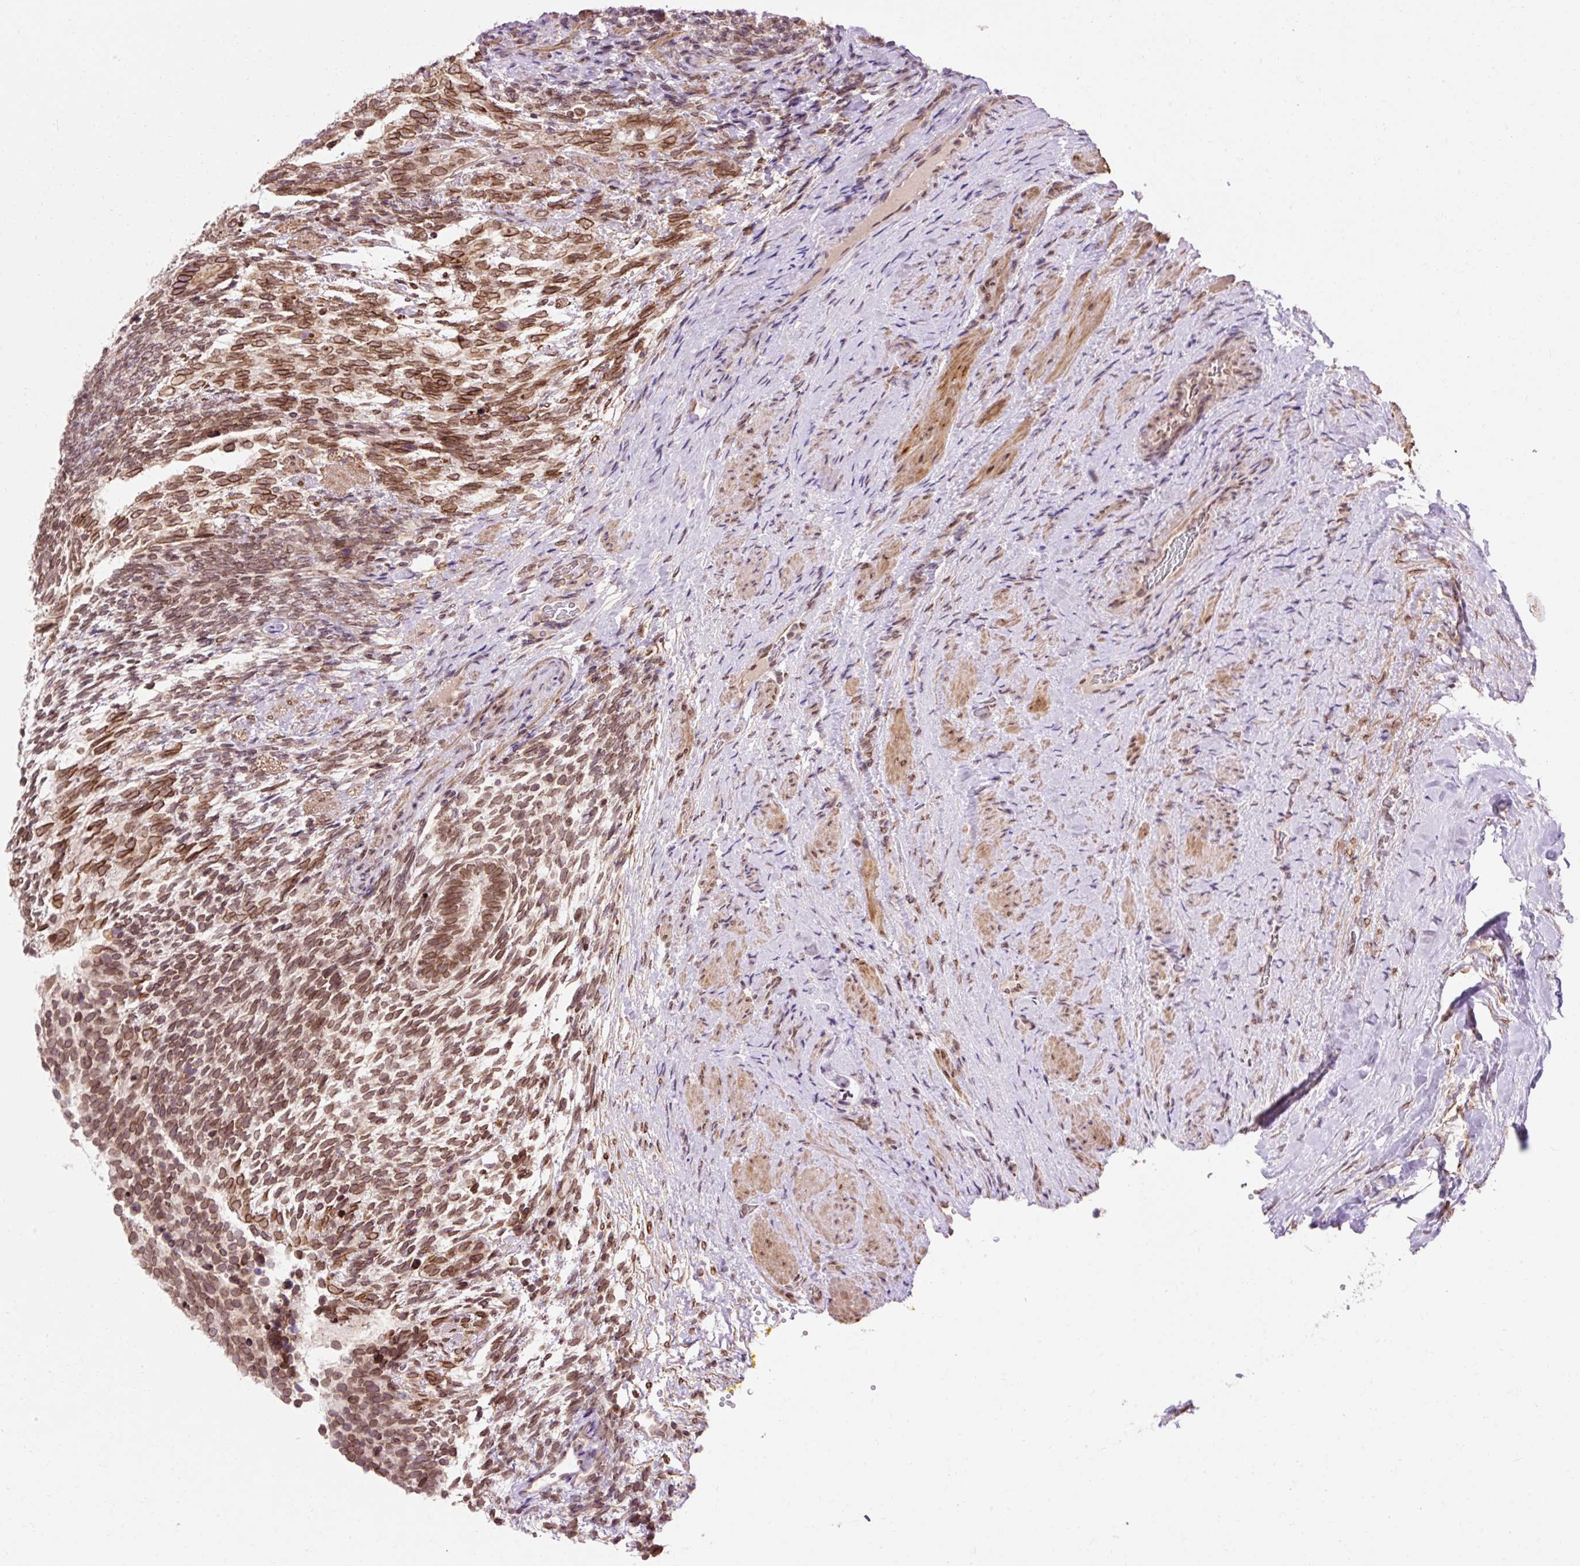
{"staining": {"intensity": "strong", "quantity": ">75%", "location": "cytoplasmic/membranous,nuclear"}, "tissue": "testis cancer", "cell_type": "Tumor cells", "image_type": "cancer", "snomed": [{"axis": "morphology", "description": "Carcinoma, Embryonal, NOS"}, {"axis": "topography", "description": "Testis"}], "caption": "The immunohistochemical stain labels strong cytoplasmic/membranous and nuclear staining in tumor cells of testis cancer (embryonal carcinoma) tissue.", "gene": "ZNF610", "patient": {"sex": "male", "age": 23}}